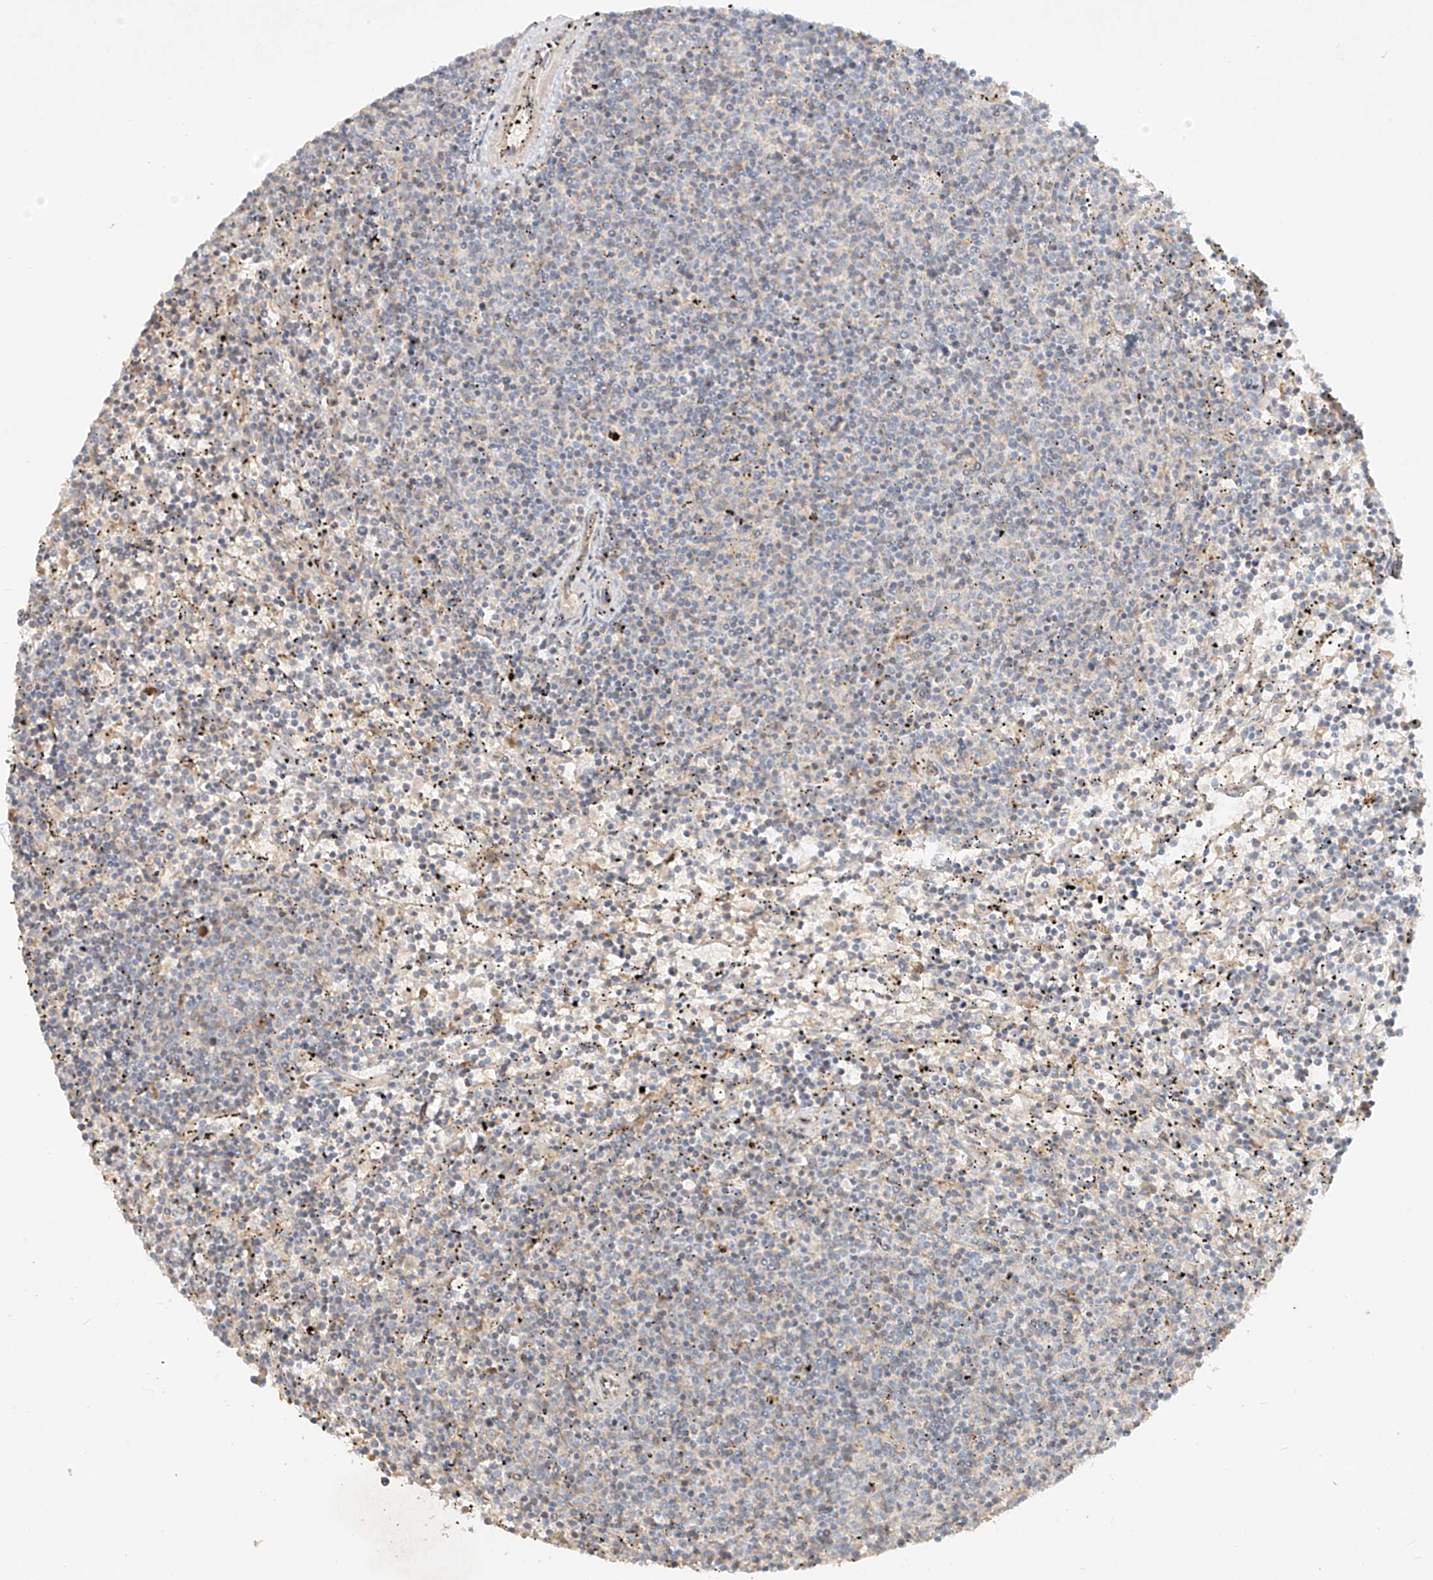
{"staining": {"intensity": "negative", "quantity": "none", "location": "none"}, "tissue": "lymphoma", "cell_type": "Tumor cells", "image_type": "cancer", "snomed": [{"axis": "morphology", "description": "Malignant lymphoma, non-Hodgkin's type, Low grade"}, {"axis": "topography", "description": "Spleen"}], "caption": "Lymphoma was stained to show a protein in brown. There is no significant staining in tumor cells.", "gene": "KPNA7", "patient": {"sex": "female", "age": 50}}